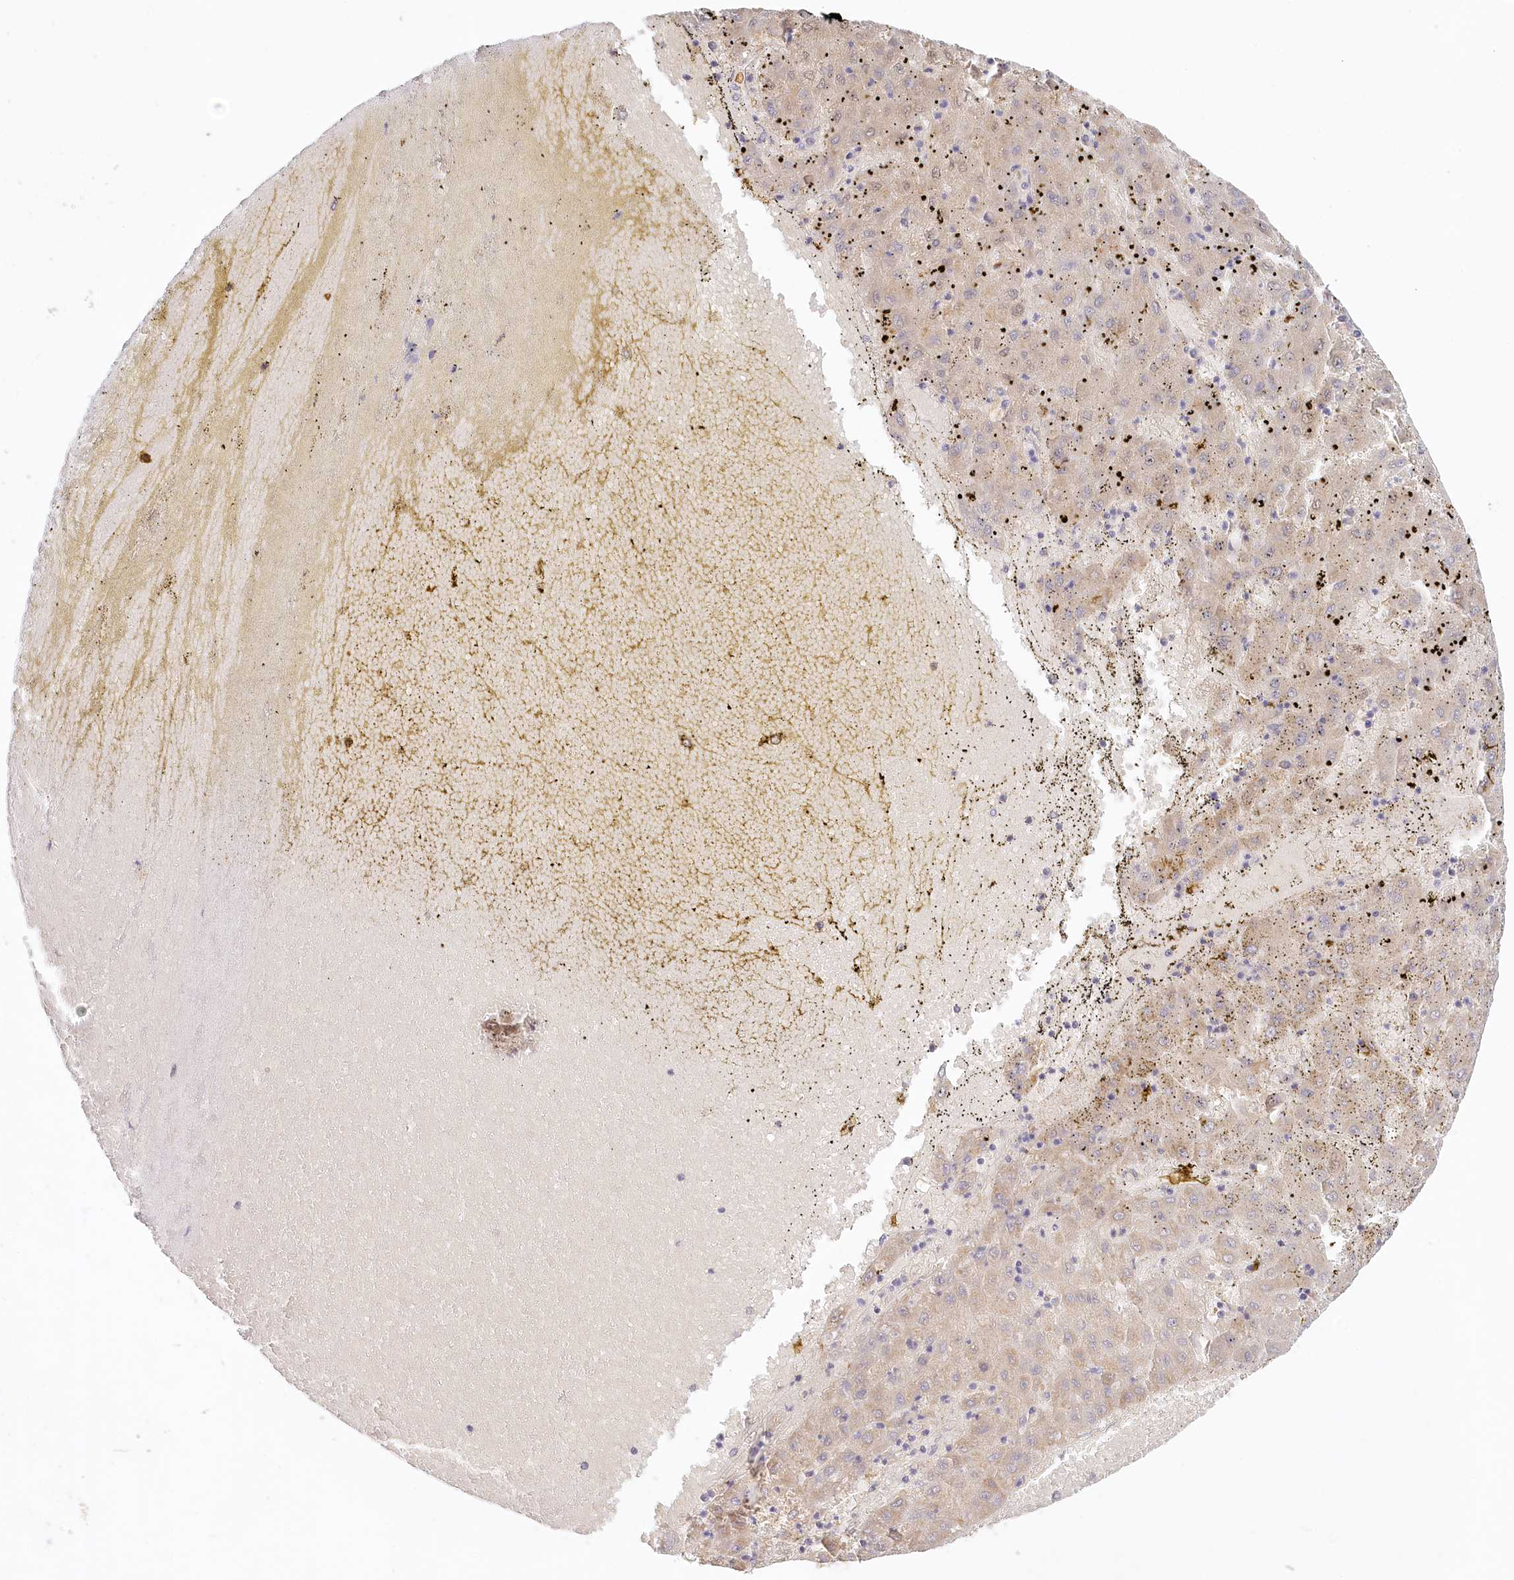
{"staining": {"intensity": "negative", "quantity": "none", "location": "none"}, "tissue": "liver cancer", "cell_type": "Tumor cells", "image_type": "cancer", "snomed": [{"axis": "morphology", "description": "Carcinoma, Hepatocellular, NOS"}, {"axis": "topography", "description": "Liver"}], "caption": "This is a micrograph of immunohistochemistry staining of hepatocellular carcinoma (liver), which shows no positivity in tumor cells.", "gene": "VSIG1", "patient": {"sex": "male", "age": 72}}